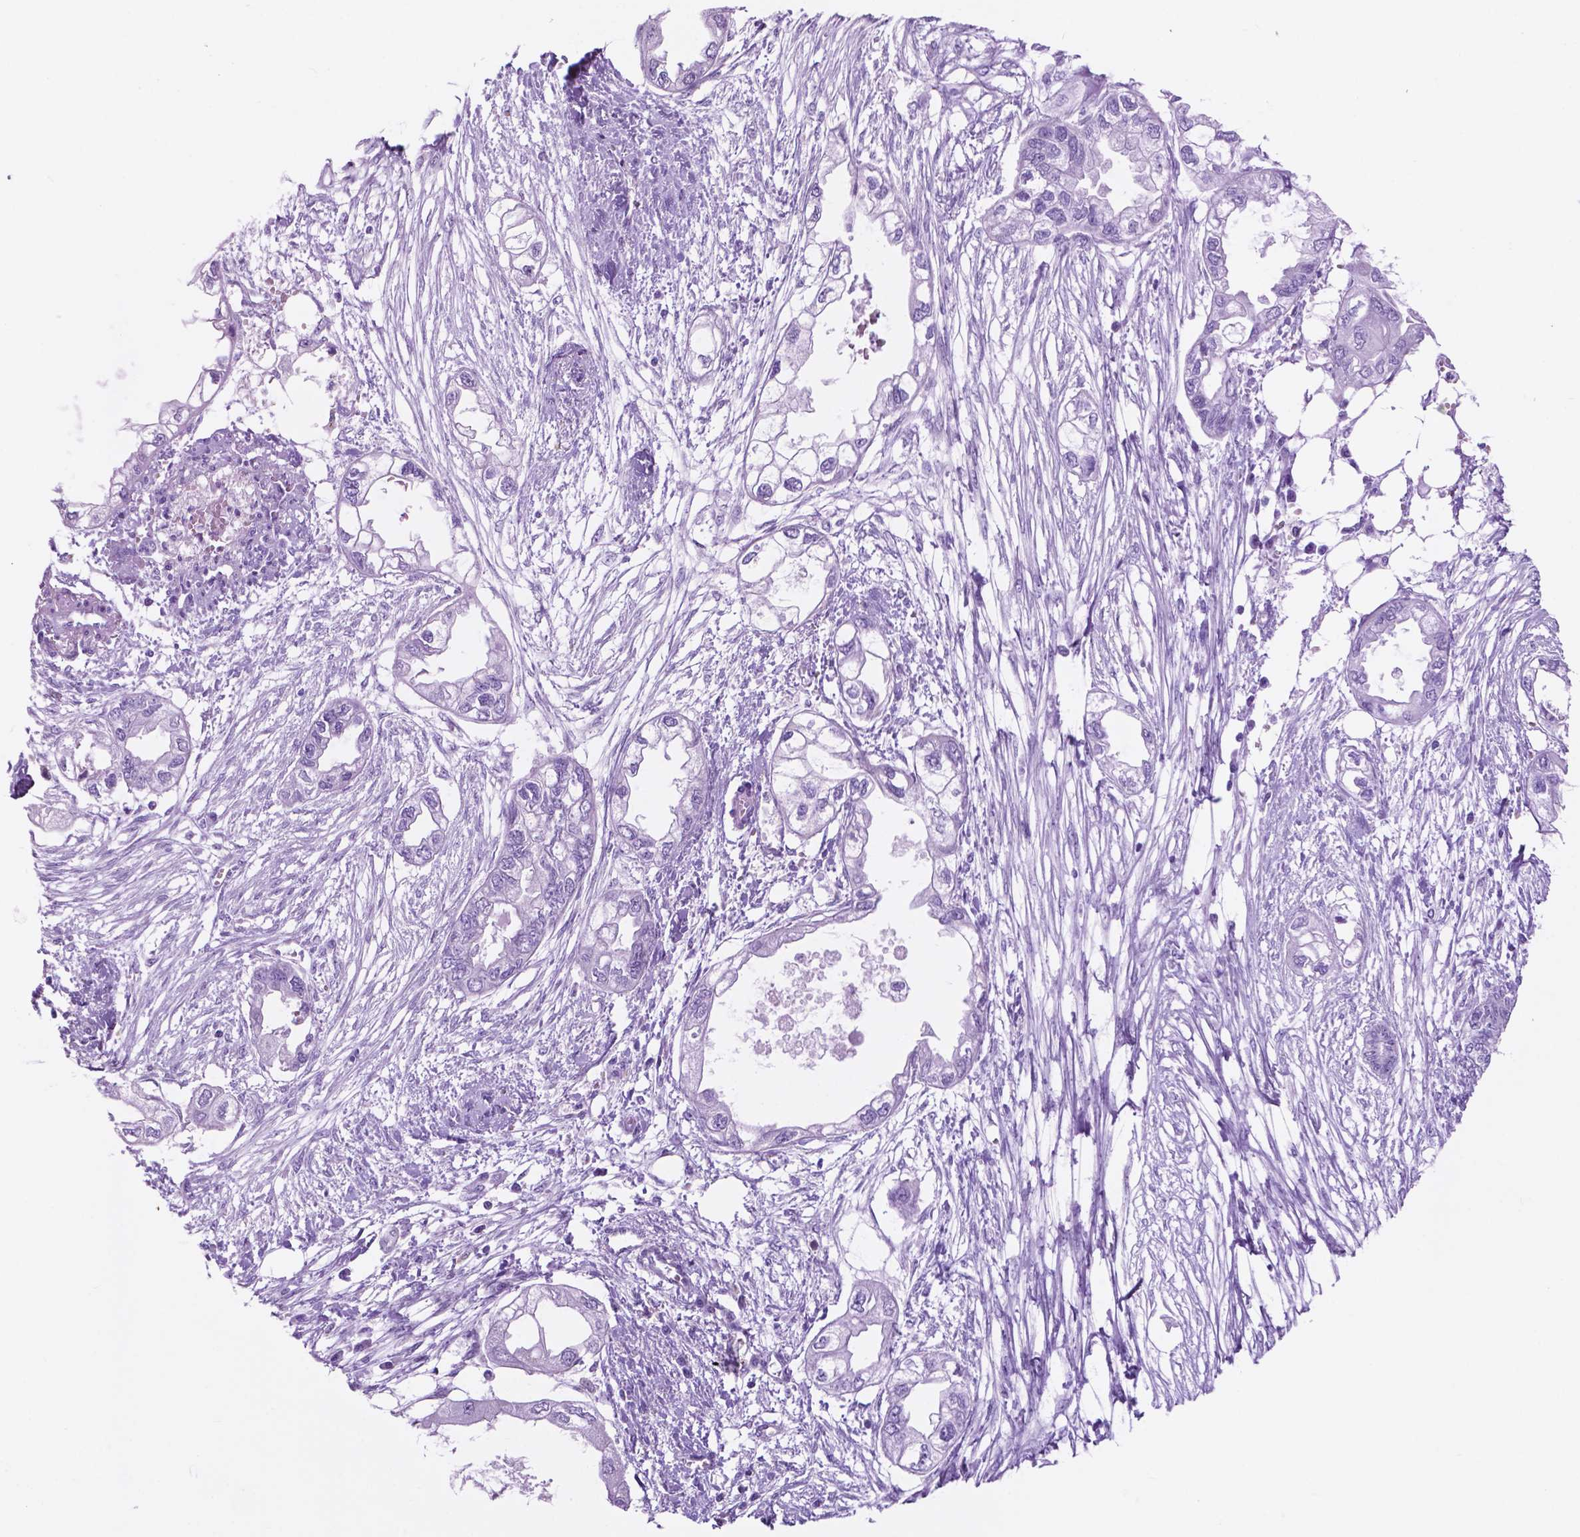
{"staining": {"intensity": "negative", "quantity": "none", "location": "none"}, "tissue": "endometrial cancer", "cell_type": "Tumor cells", "image_type": "cancer", "snomed": [{"axis": "morphology", "description": "Adenocarcinoma, NOS"}, {"axis": "morphology", "description": "Adenocarcinoma, metastatic, NOS"}, {"axis": "topography", "description": "Adipose tissue"}, {"axis": "topography", "description": "Endometrium"}], "caption": "Immunohistochemistry of endometrial adenocarcinoma demonstrates no expression in tumor cells.", "gene": "ACY3", "patient": {"sex": "female", "age": 67}}